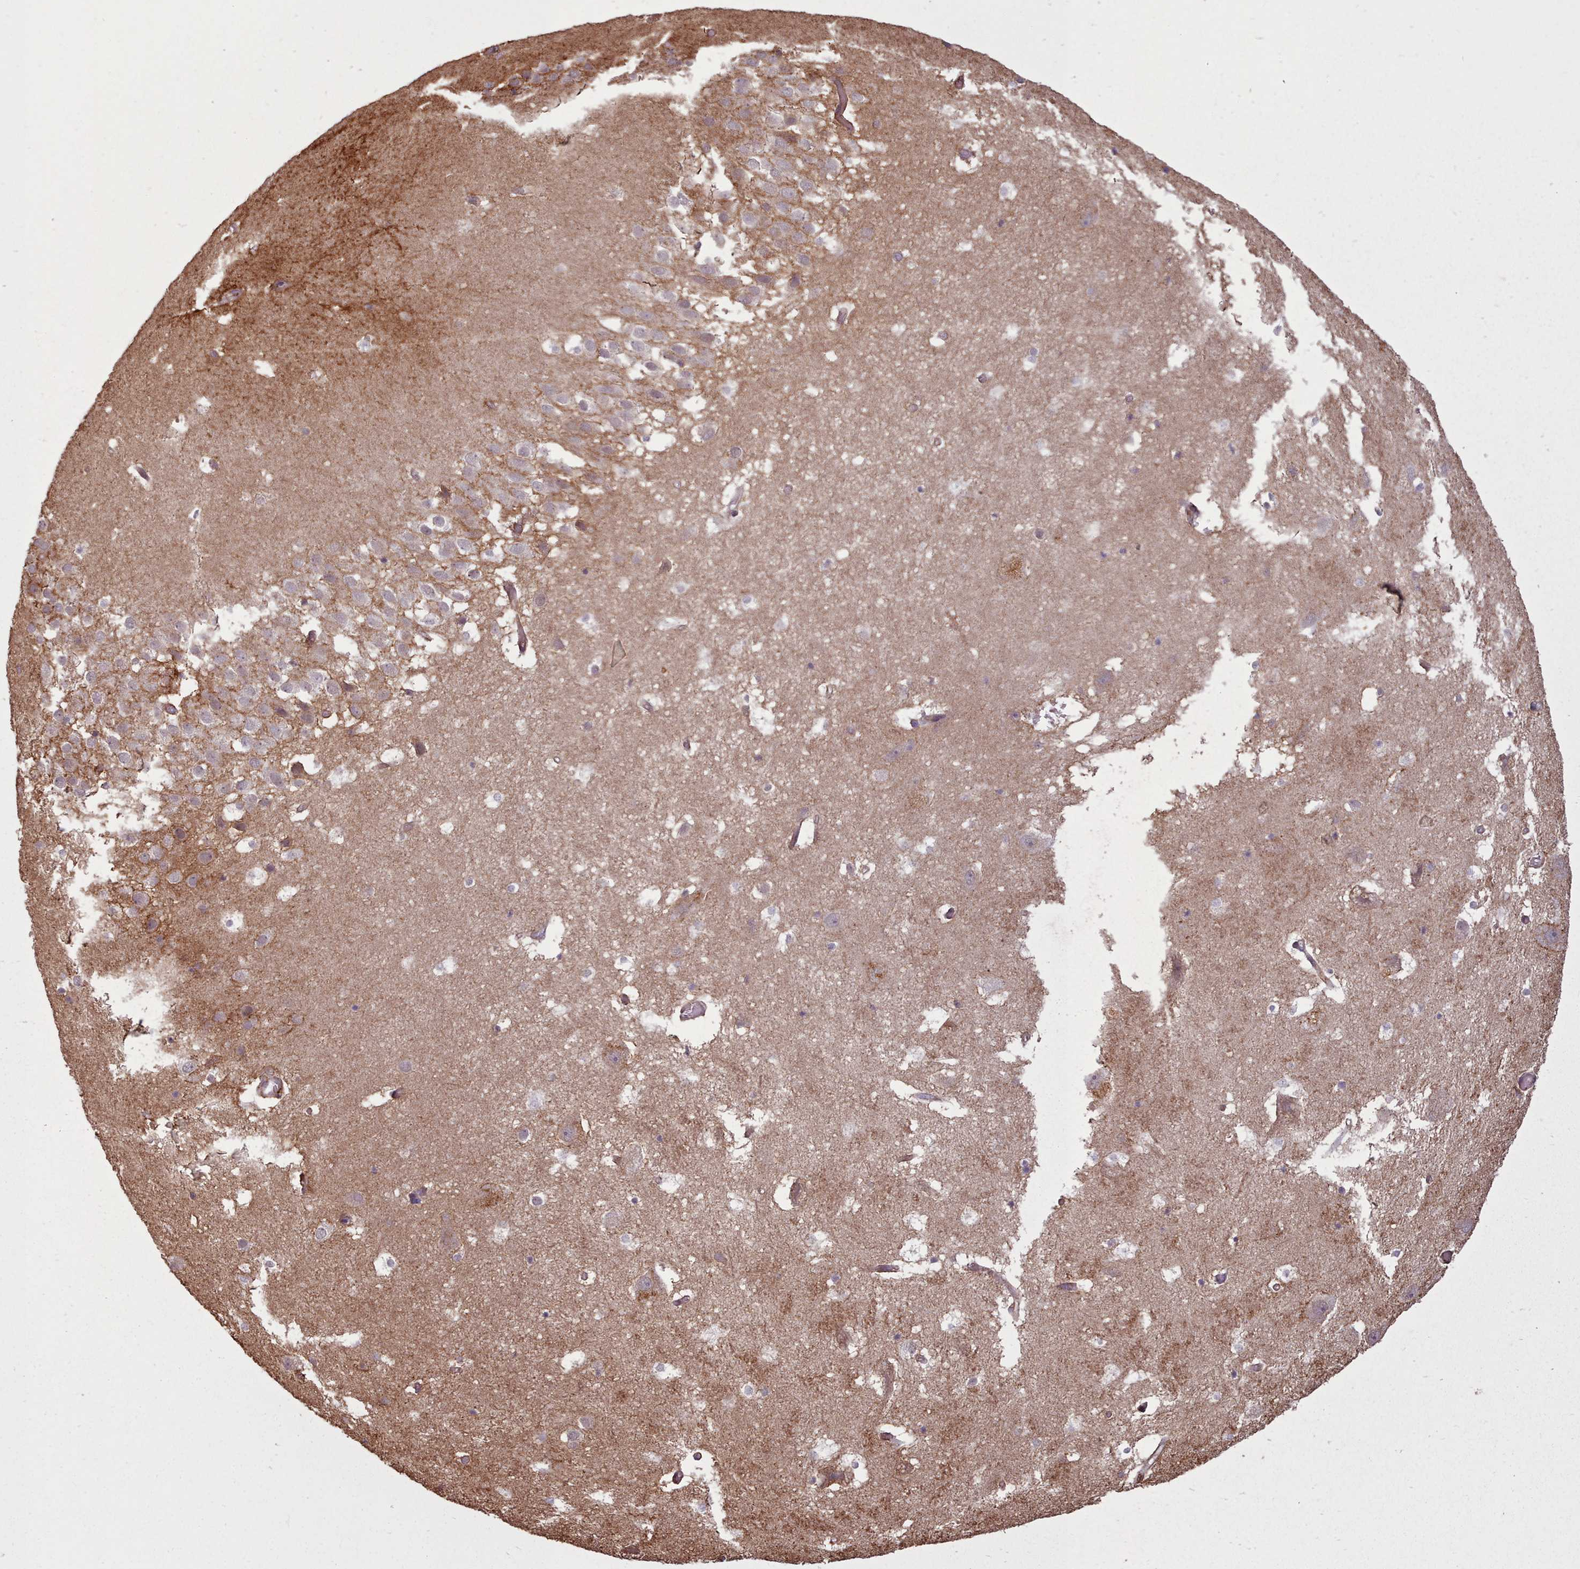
{"staining": {"intensity": "negative", "quantity": "none", "location": "none"}, "tissue": "hippocampus", "cell_type": "Glial cells", "image_type": "normal", "snomed": [{"axis": "morphology", "description": "Normal tissue, NOS"}, {"axis": "topography", "description": "Hippocampus"}], "caption": "An immunohistochemistry image of normal hippocampus is shown. There is no staining in glial cells of hippocampus. (Brightfield microscopy of DAB (3,3'-diaminobenzidine) IHC at high magnification).", "gene": "ZMYM4", "patient": {"sex": "female", "age": 52}}